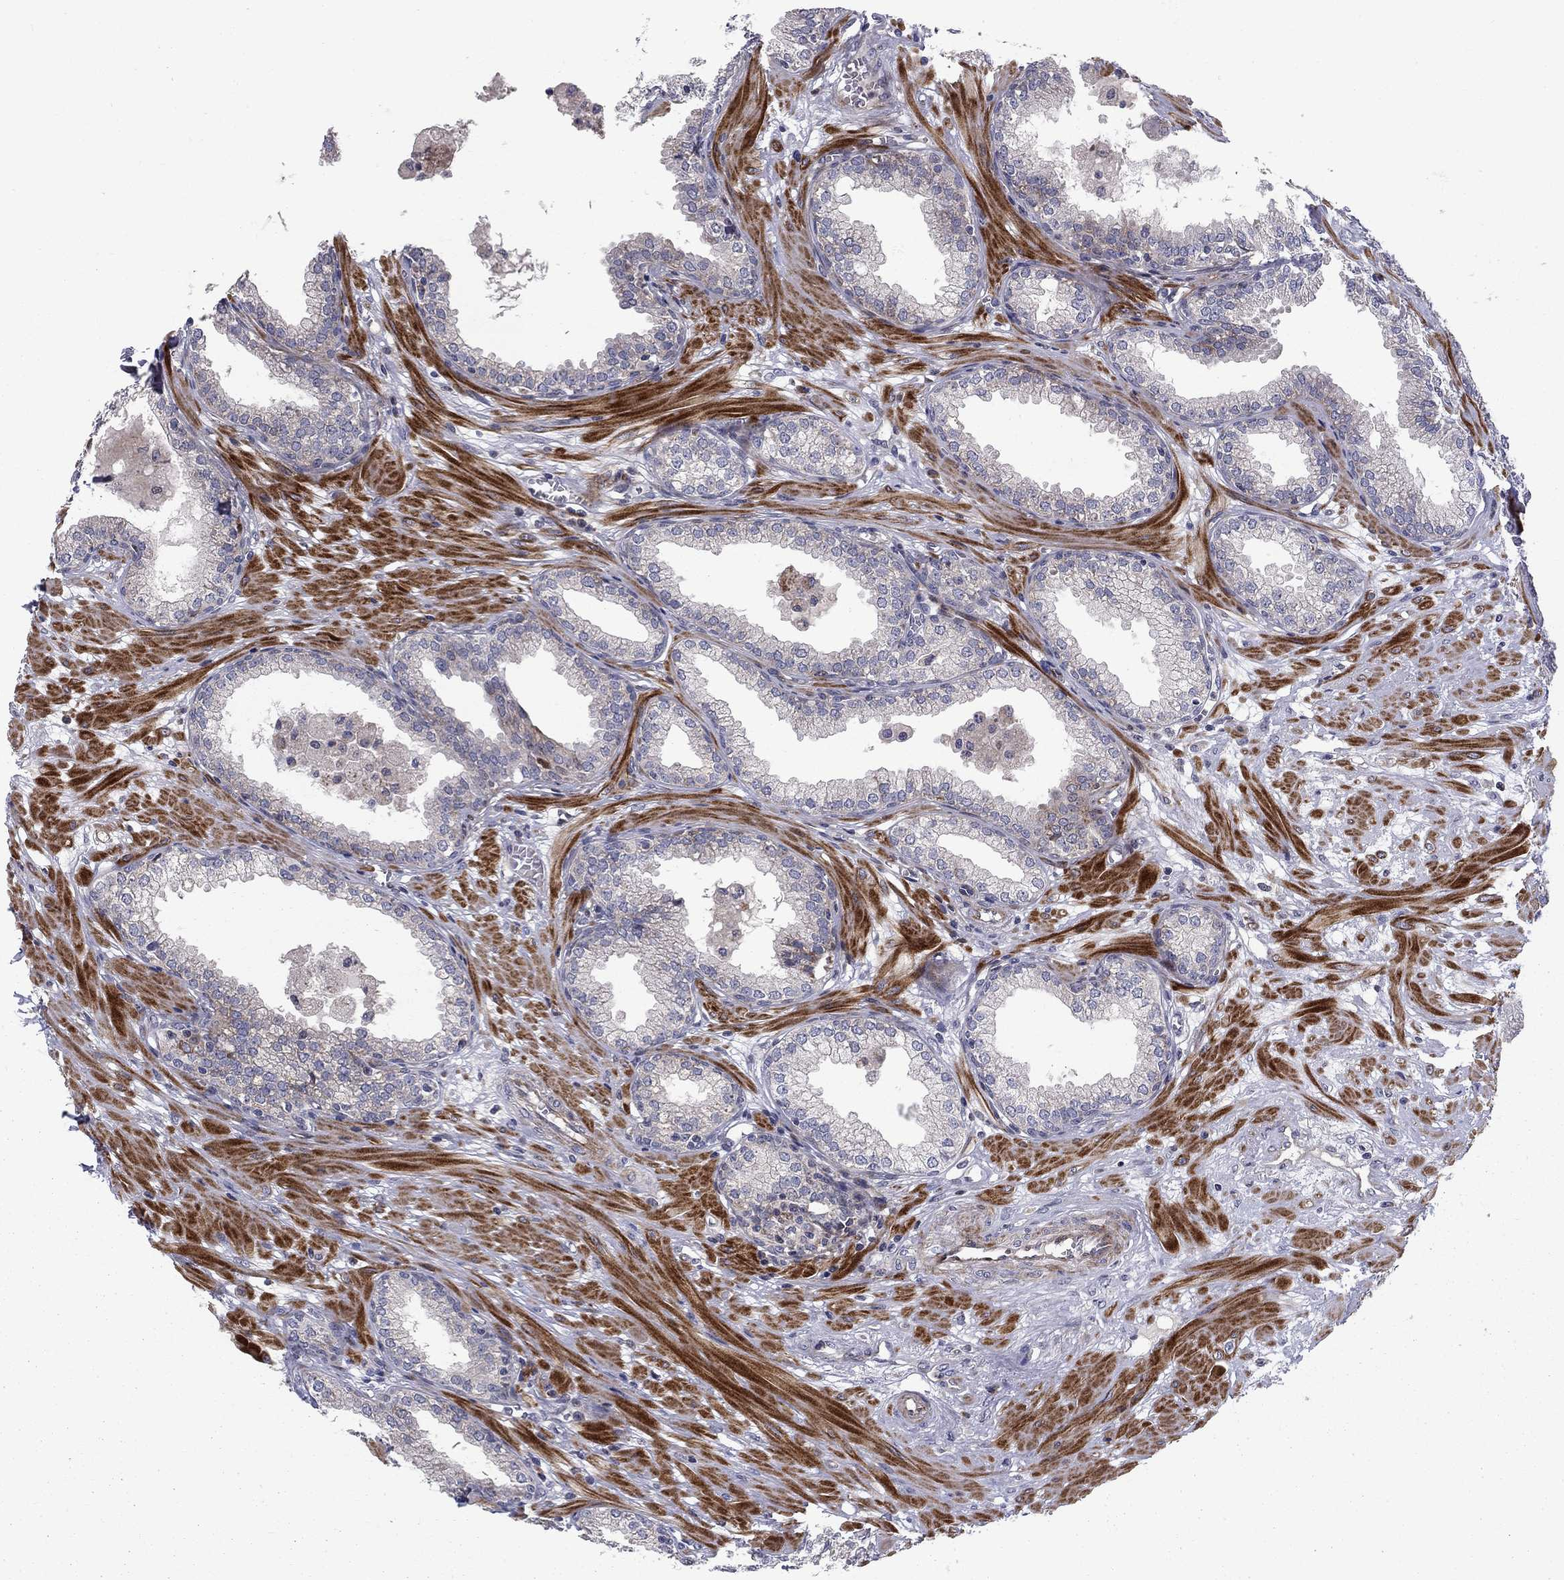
{"staining": {"intensity": "negative", "quantity": "none", "location": "none"}, "tissue": "prostate", "cell_type": "Glandular cells", "image_type": "normal", "snomed": [{"axis": "morphology", "description": "Normal tissue, NOS"}, {"axis": "topography", "description": "Prostate"}], "caption": "High power microscopy image of an IHC photomicrograph of unremarkable prostate, revealing no significant staining in glandular cells.", "gene": "MIOS", "patient": {"sex": "male", "age": 64}}